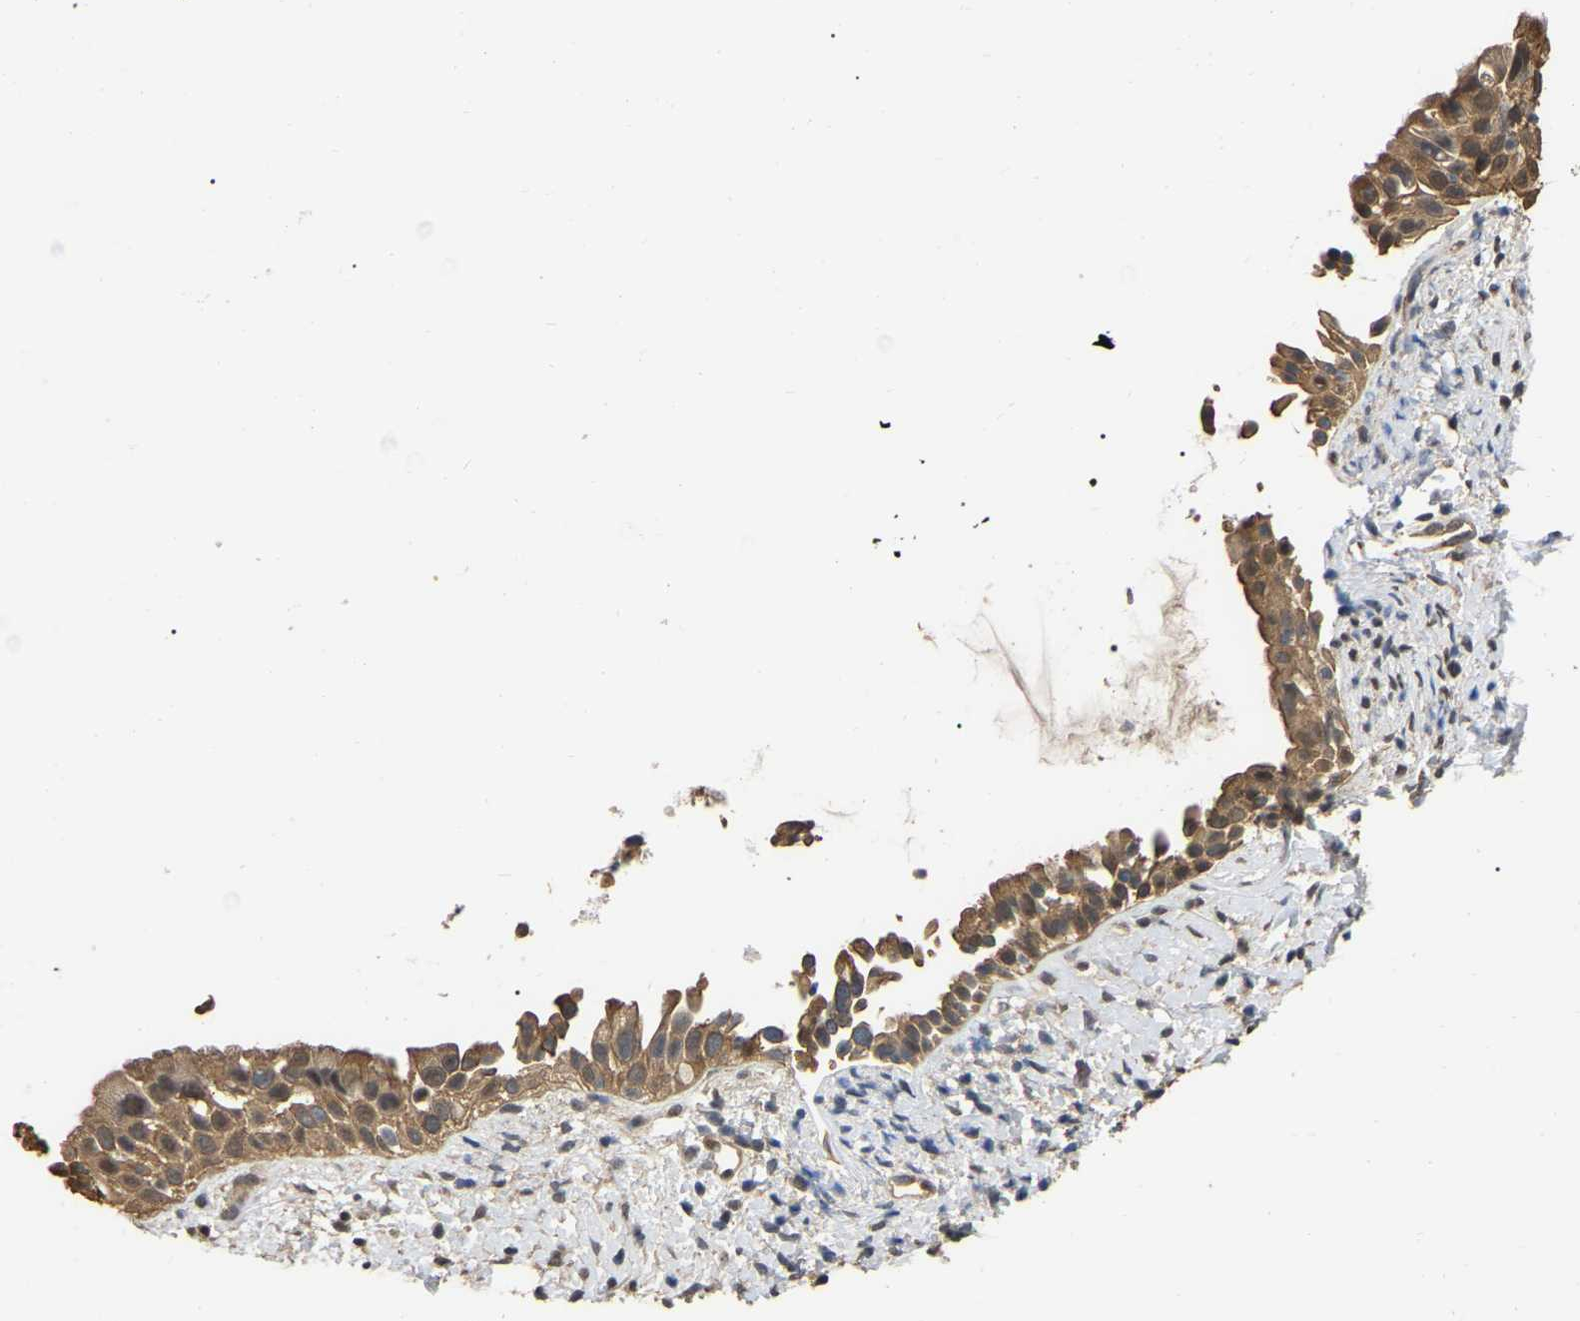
{"staining": {"intensity": "moderate", "quantity": ">75%", "location": "cytoplasmic/membranous"}, "tissue": "nasopharynx", "cell_type": "Respiratory epithelial cells", "image_type": "normal", "snomed": [{"axis": "morphology", "description": "Normal tissue, NOS"}, {"axis": "topography", "description": "Nasopharynx"}], "caption": "IHC micrograph of unremarkable nasopharynx stained for a protein (brown), which shows medium levels of moderate cytoplasmic/membranous expression in about >75% of respiratory epithelial cells.", "gene": "FAM219A", "patient": {"sex": "male", "age": 22}}